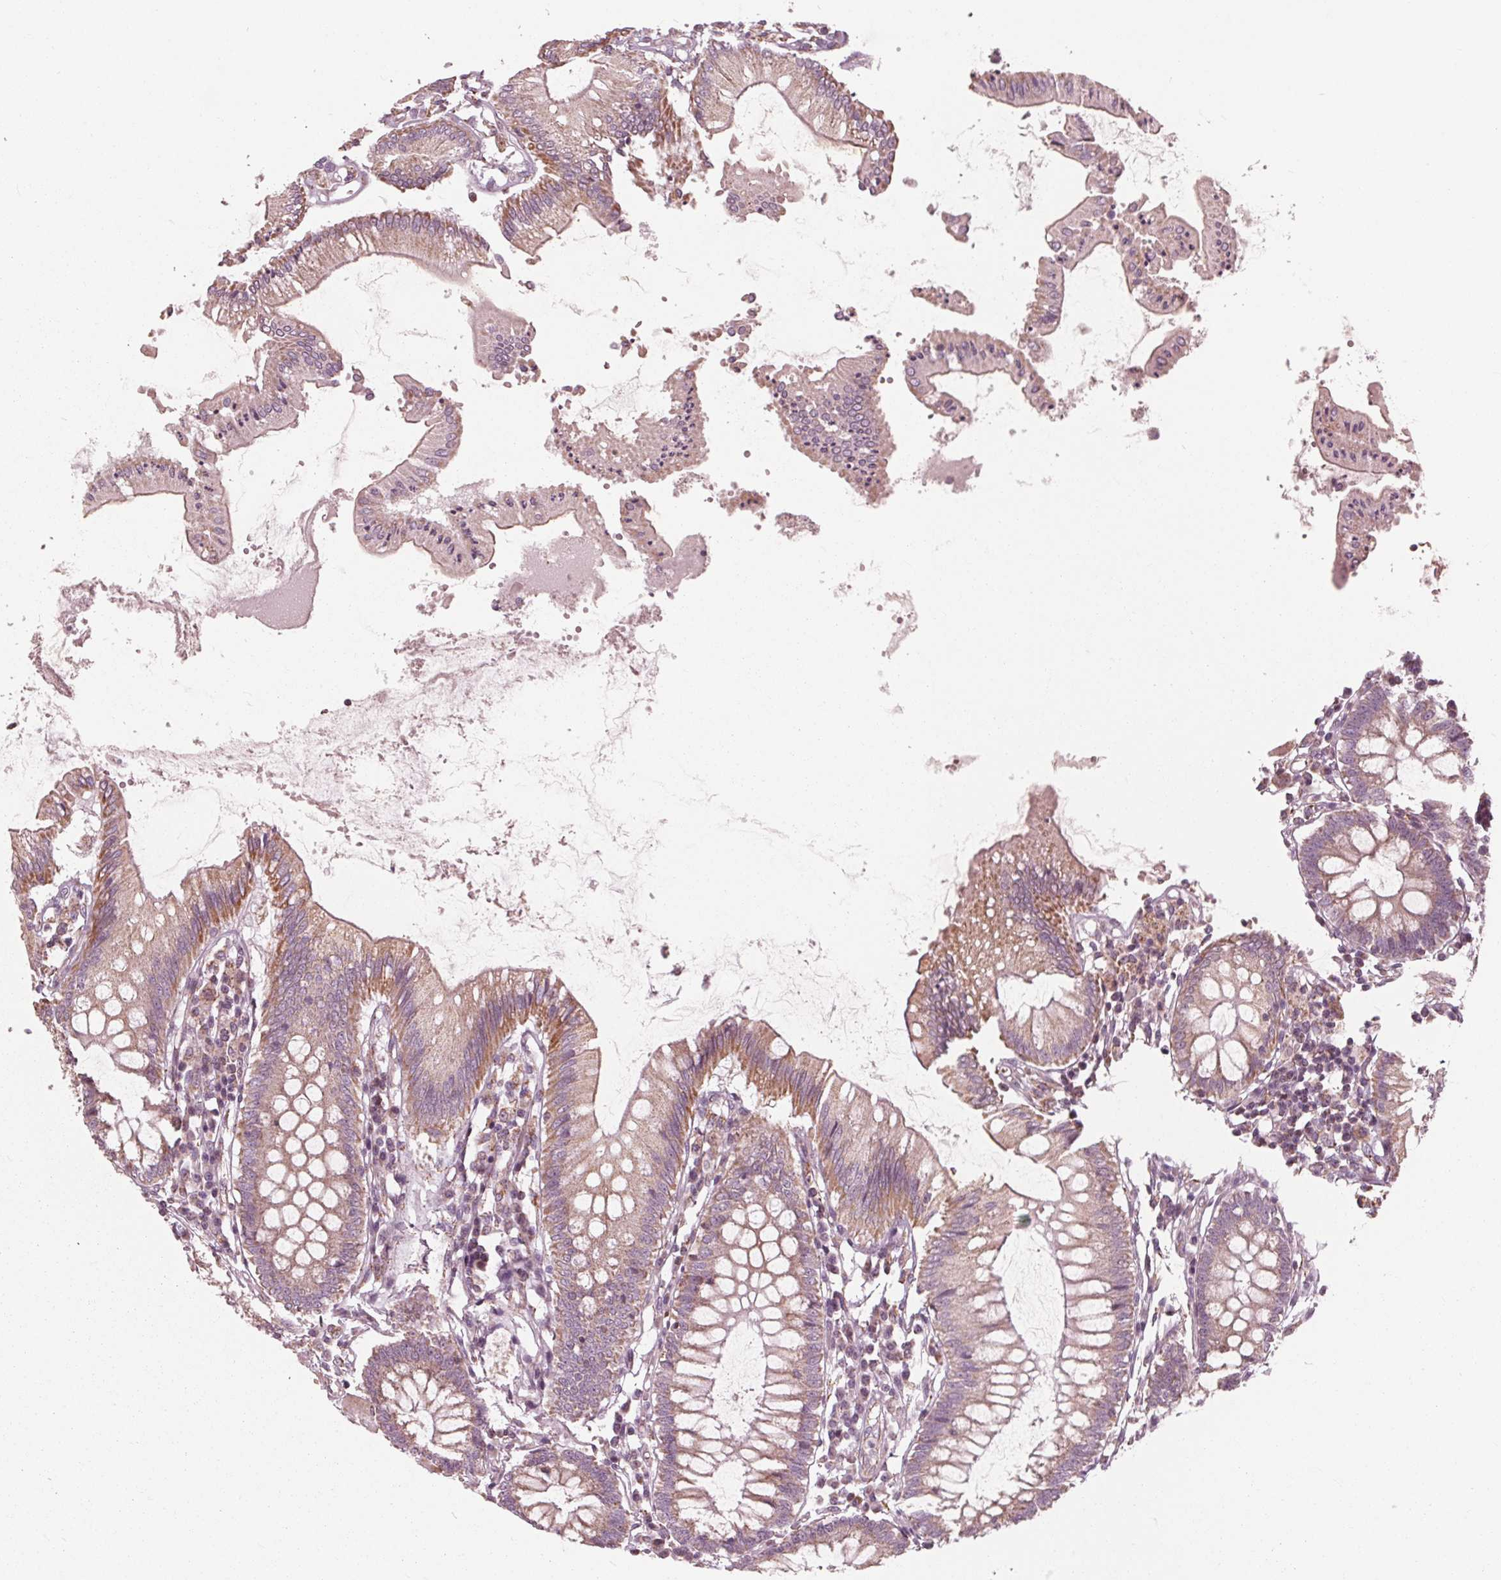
{"staining": {"intensity": "weak", "quantity": "25%-75%", "location": "cytoplasmic/membranous"}, "tissue": "colon", "cell_type": "Endothelial cells", "image_type": "normal", "snomed": [{"axis": "morphology", "description": "Normal tissue, NOS"}, {"axis": "morphology", "description": "Adenocarcinoma, NOS"}, {"axis": "topography", "description": "Colon"}], "caption": "Protein expression analysis of benign colon reveals weak cytoplasmic/membranous expression in about 25%-75% of endothelial cells.", "gene": "DCAF4L2", "patient": {"sex": "male", "age": 83}}